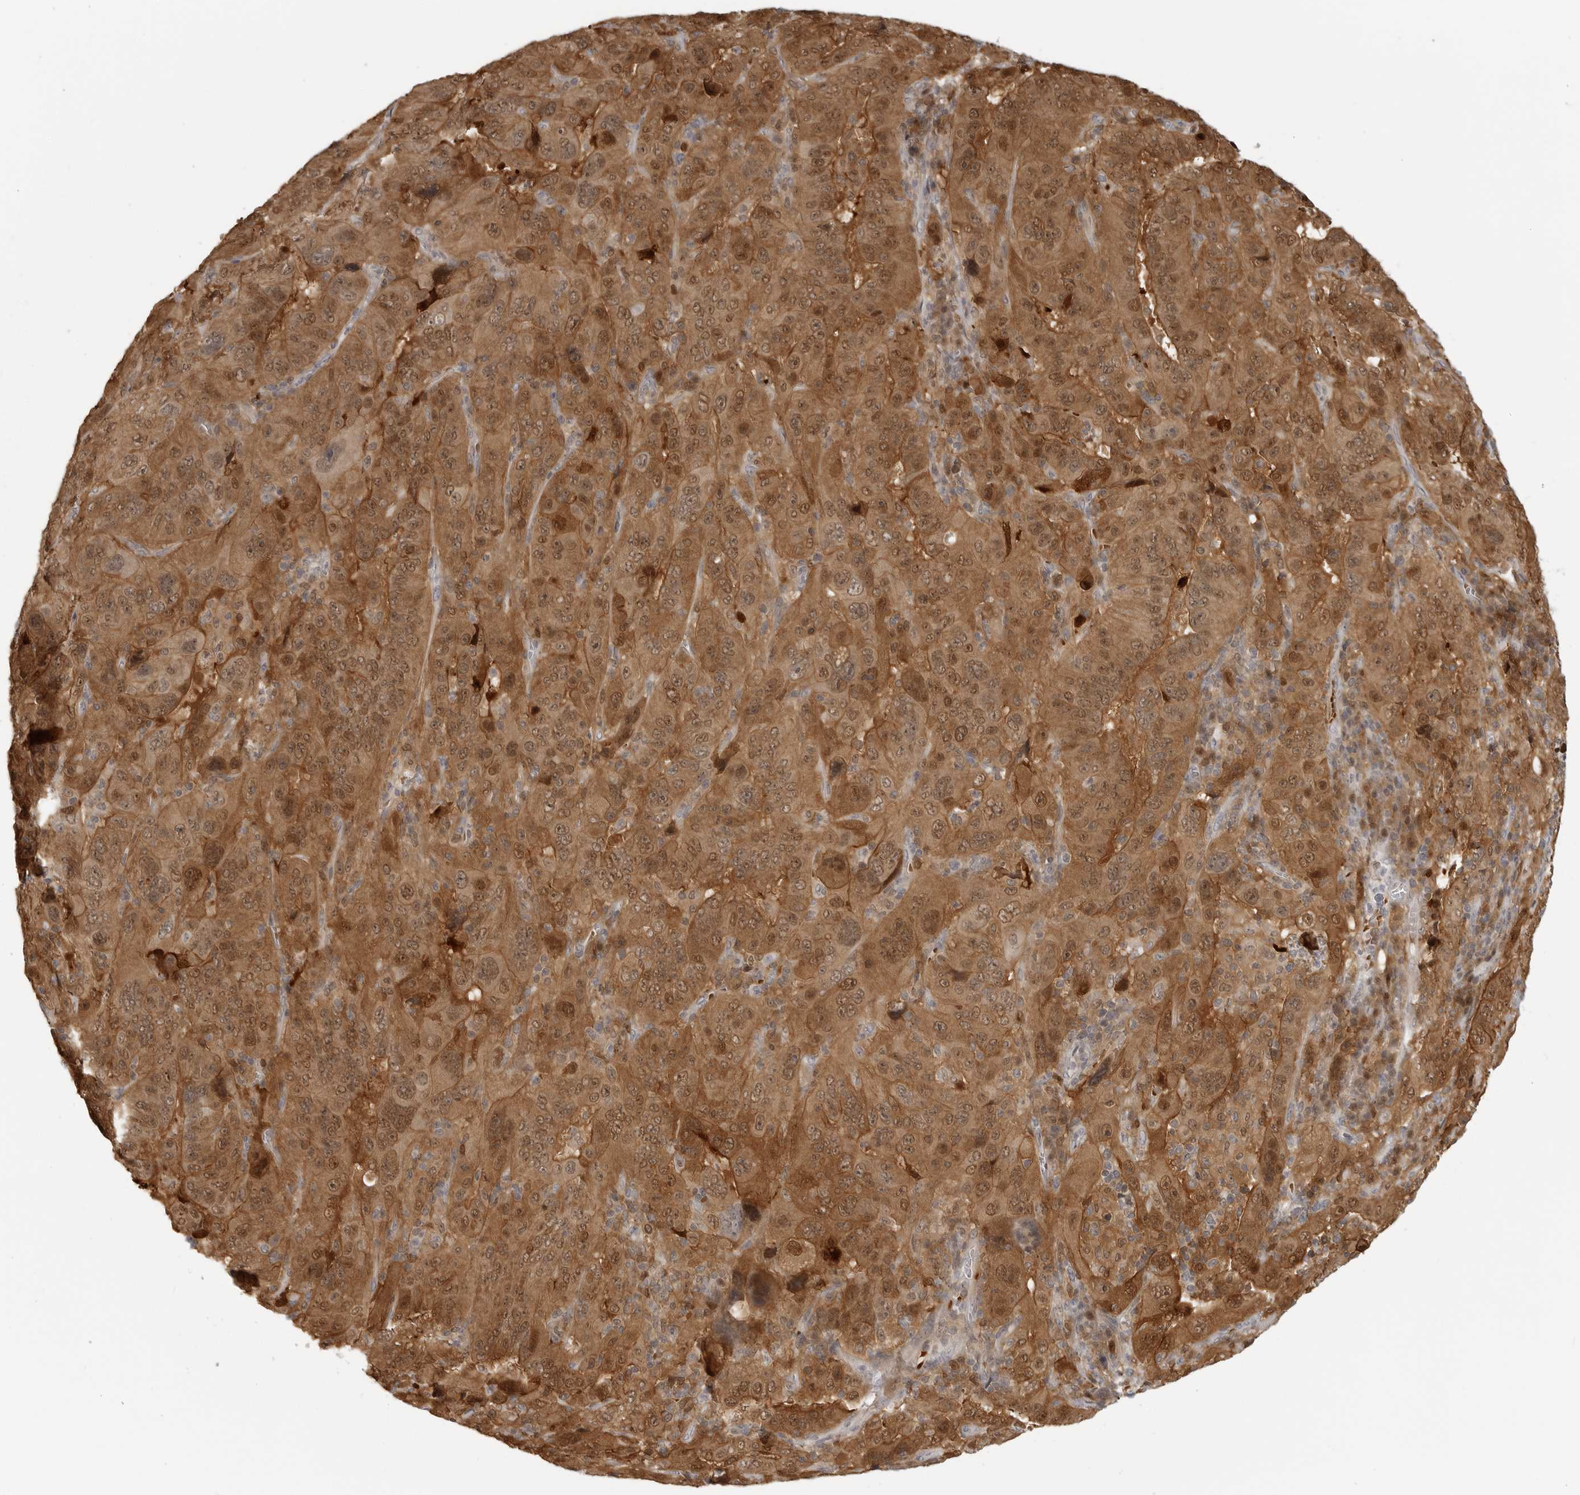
{"staining": {"intensity": "moderate", "quantity": ">75%", "location": "cytoplasmic/membranous,nuclear"}, "tissue": "pancreatic cancer", "cell_type": "Tumor cells", "image_type": "cancer", "snomed": [{"axis": "morphology", "description": "Adenocarcinoma, NOS"}, {"axis": "topography", "description": "Pancreas"}], "caption": "Pancreatic adenocarcinoma was stained to show a protein in brown. There is medium levels of moderate cytoplasmic/membranous and nuclear positivity in about >75% of tumor cells.", "gene": "CTIF", "patient": {"sex": "male", "age": 63}}